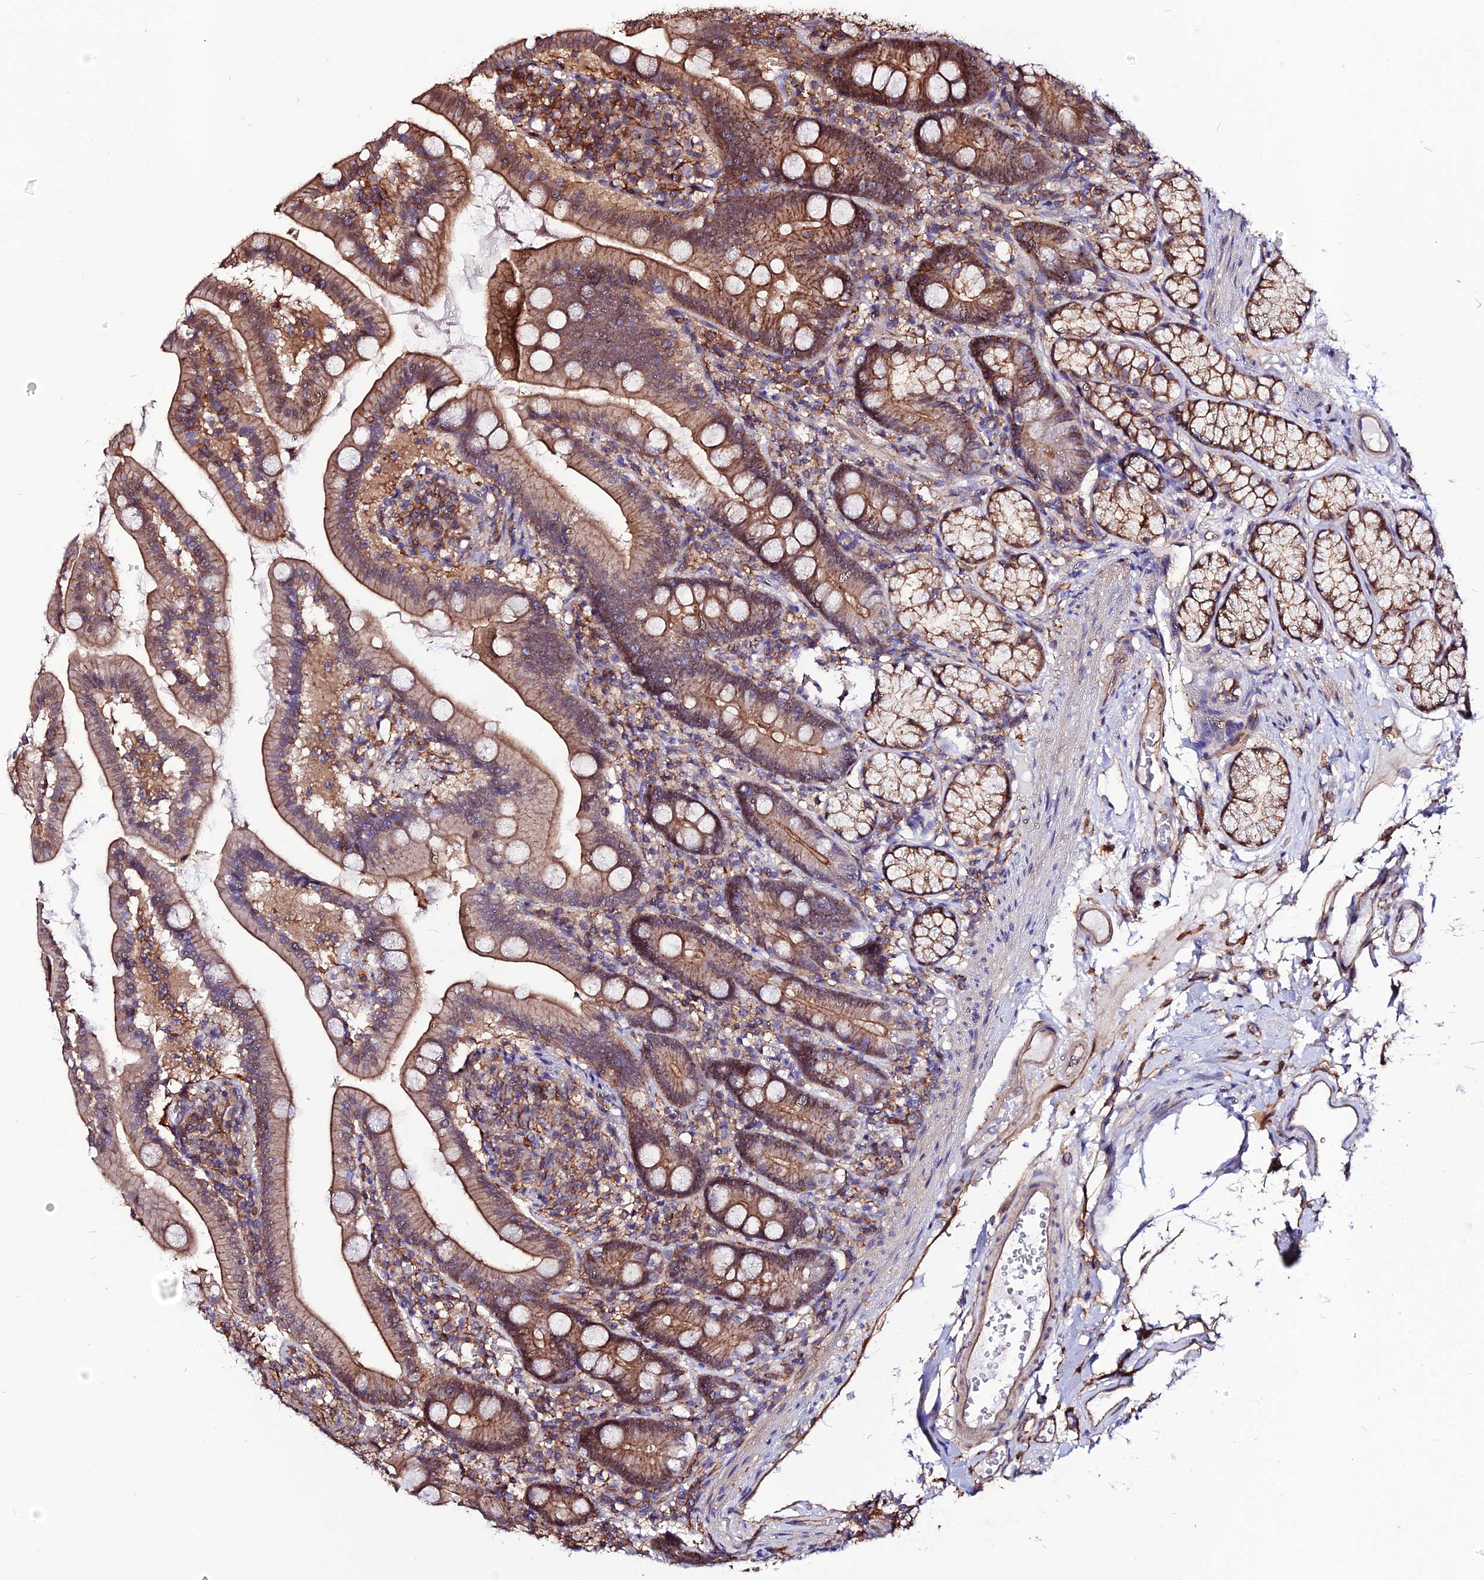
{"staining": {"intensity": "moderate", "quantity": ">75%", "location": "cytoplasmic/membranous"}, "tissue": "duodenum", "cell_type": "Glandular cells", "image_type": "normal", "snomed": [{"axis": "morphology", "description": "Normal tissue, NOS"}, {"axis": "topography", "description": "Duodenum"}], "caption": "The image exhibits immunohistochemical staining of benign duodenum. There is moderate cytoplasmic/membranous positivity is present in approximately >75% of glandular cells.", "gene": "USP17L10", "patient": {"sex": "female", "age": 67}}